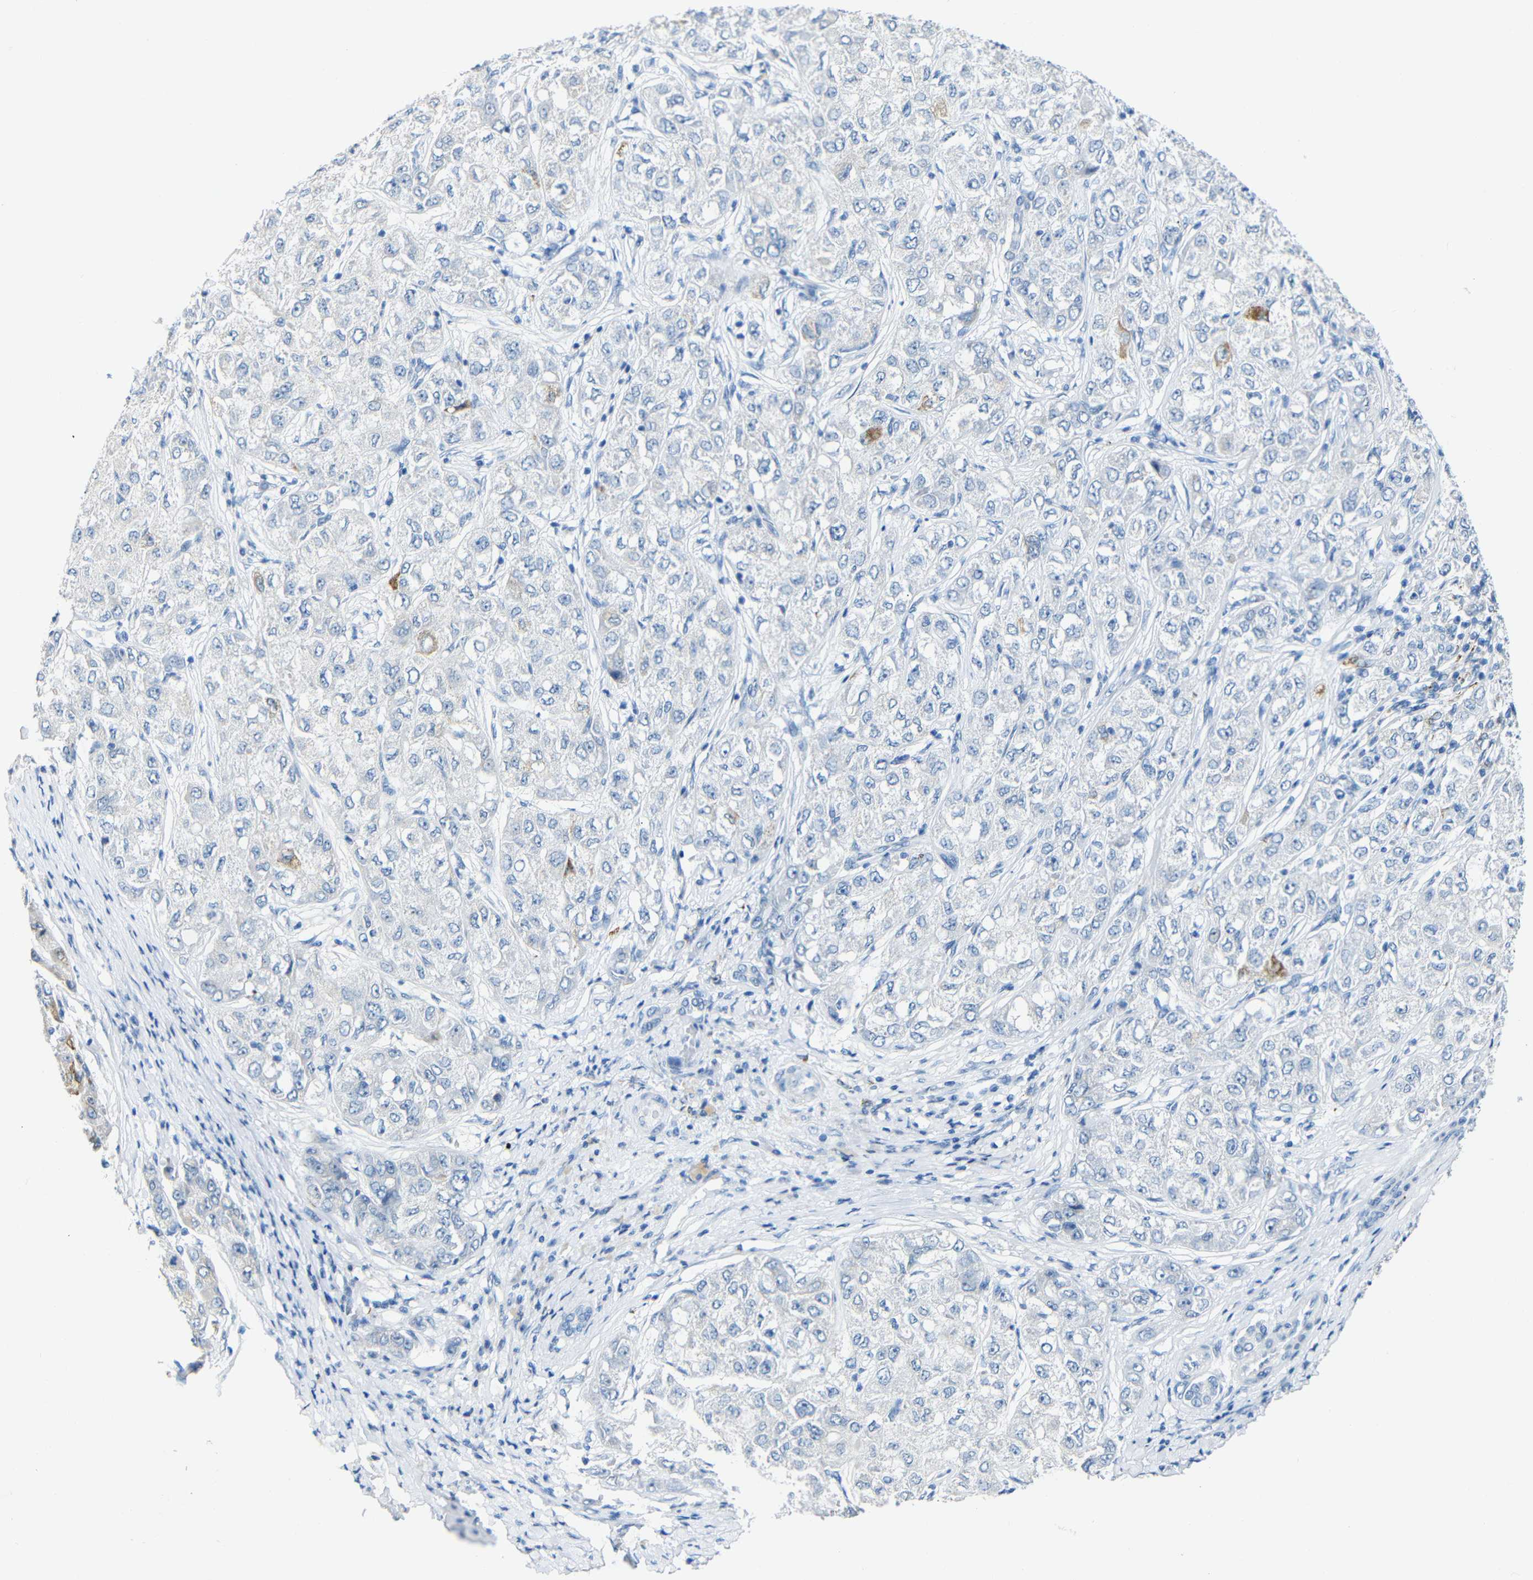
{"staining": {"intensity": "moderate", "quantity": "<25%", "location": "cytoplasmic/membranous"}, "tissue": "liver cancer", "cell_type": "Tumor cells", "image_type": "cancer", "snomed": [{"axis": "morphology", "description": "Carcinoma, Hepatocellular, NOS"}, {"axis": "topography", "description": "Liver"}], "caption": "Human liver cancer (hepatocellular carcinoma) stained with a protein marker exhibits moderate staining in tumor cells.", "gene": "C15orf48", "patient": {"sex": "male", "age": 80}}